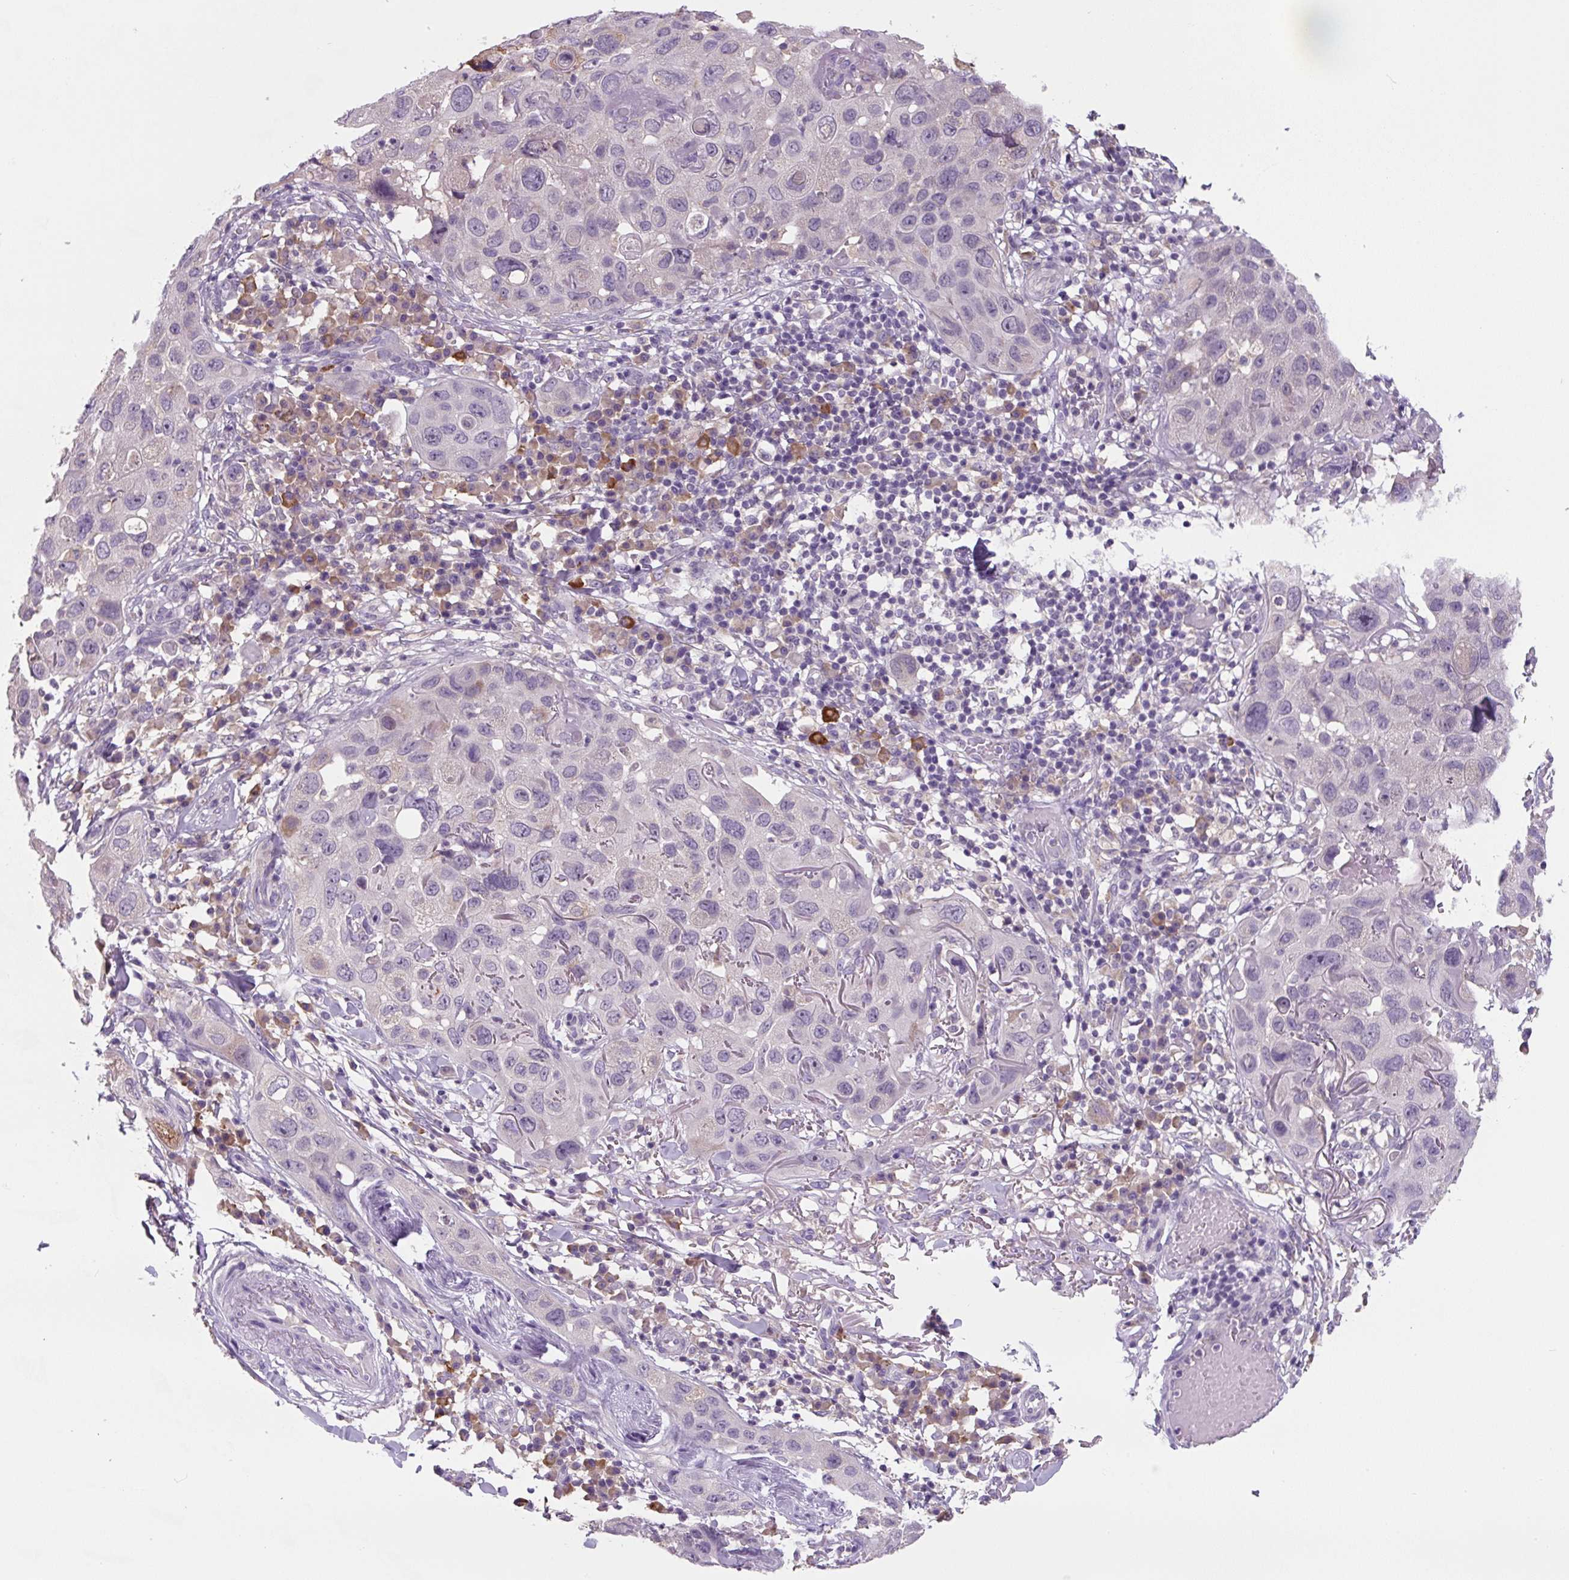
{"staining": {"intensity": "weak", "quantity": "<25%", "location": "cytoplasmic/membranous"}, "tissue": "skin cancer", "cell_type": "Tumor cells", "image_type": "cancer", "snomed": [{"axis": "morphology", "description": "Squamous cell carcinoma in situ, NOS"}, {"axis": "morphology", "description": "Squamous cell carcinoma, NOS"}, {"axis": "topography", "description": "Skin"}], "caption": "This is an immunohistochemistry histopathology image of skin squamous cell carcinoma in situ. There is no staining in tumor cells.", "gene": "FZD5", "patient": {"sex": "male", "age": 93}}